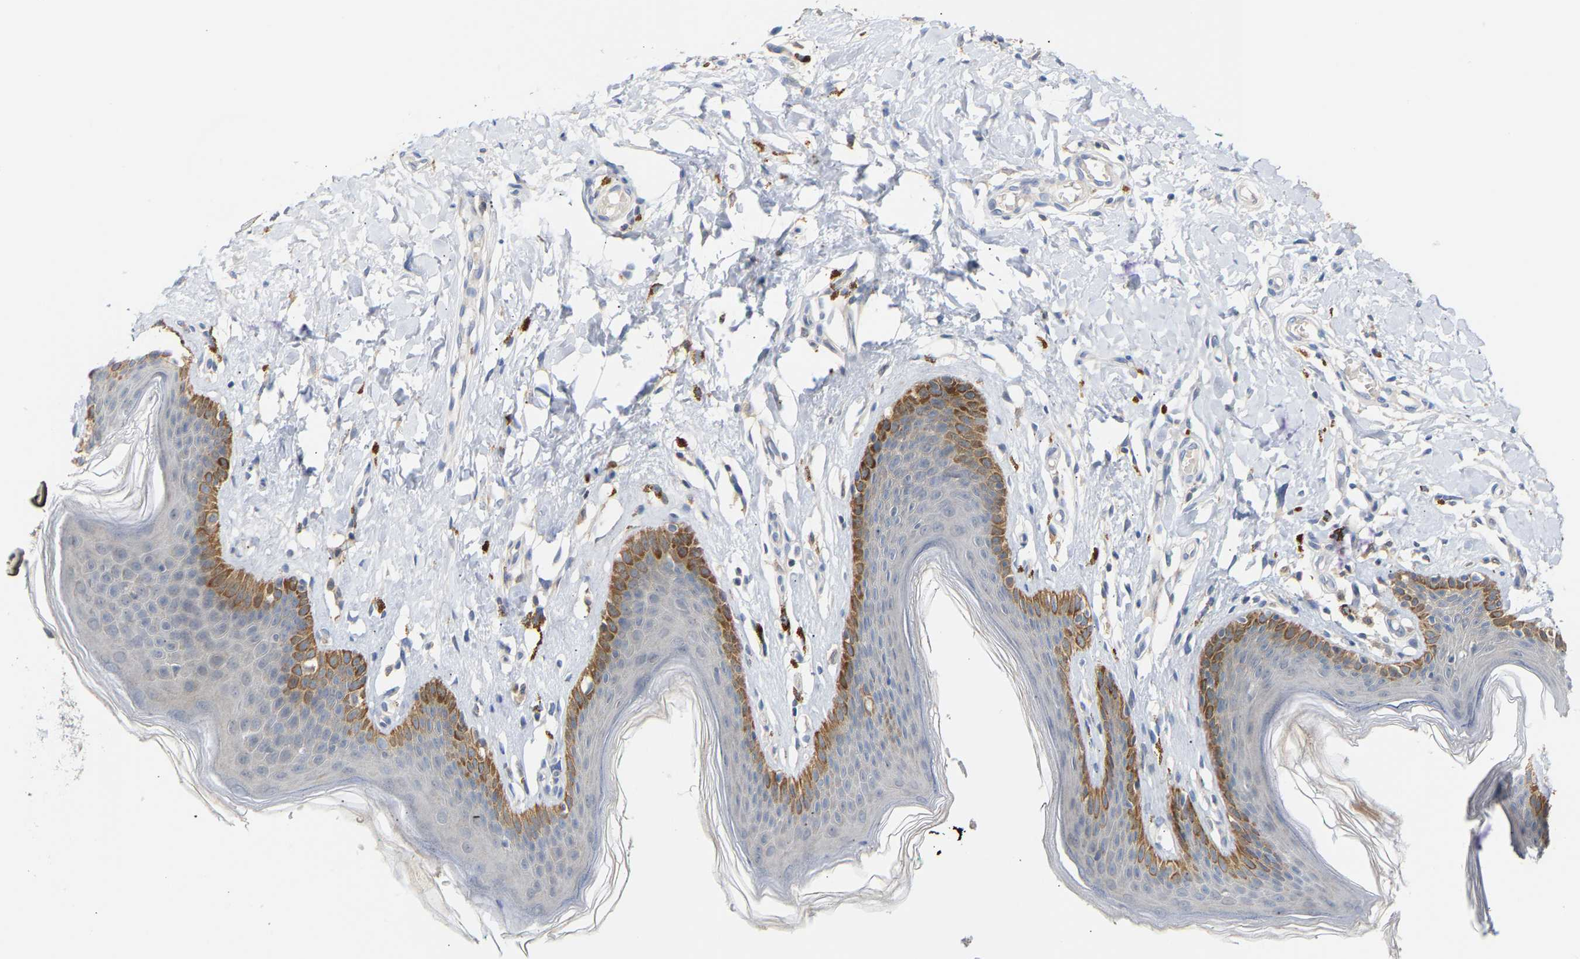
{"staining": {"intensity": "strong", "quantity": "<25%", "location": "cytoplasmic/membranous"}, "tissue": "skin", "cell_type": "Epidermal cells", "image_type": "normal", "snomed": [{"axis": "morphology", "description": "Normal tissue, NOS"}, {"axis": "topography", "description": "Vulva"}], "caption": "Epidermal cells demonstrate medium levels of strong cytoplasmic/membranous staining in approximately <25% of cells in benign skin.", "gene": "TPMT", "patient": {"sex": "female", "age": 66}}